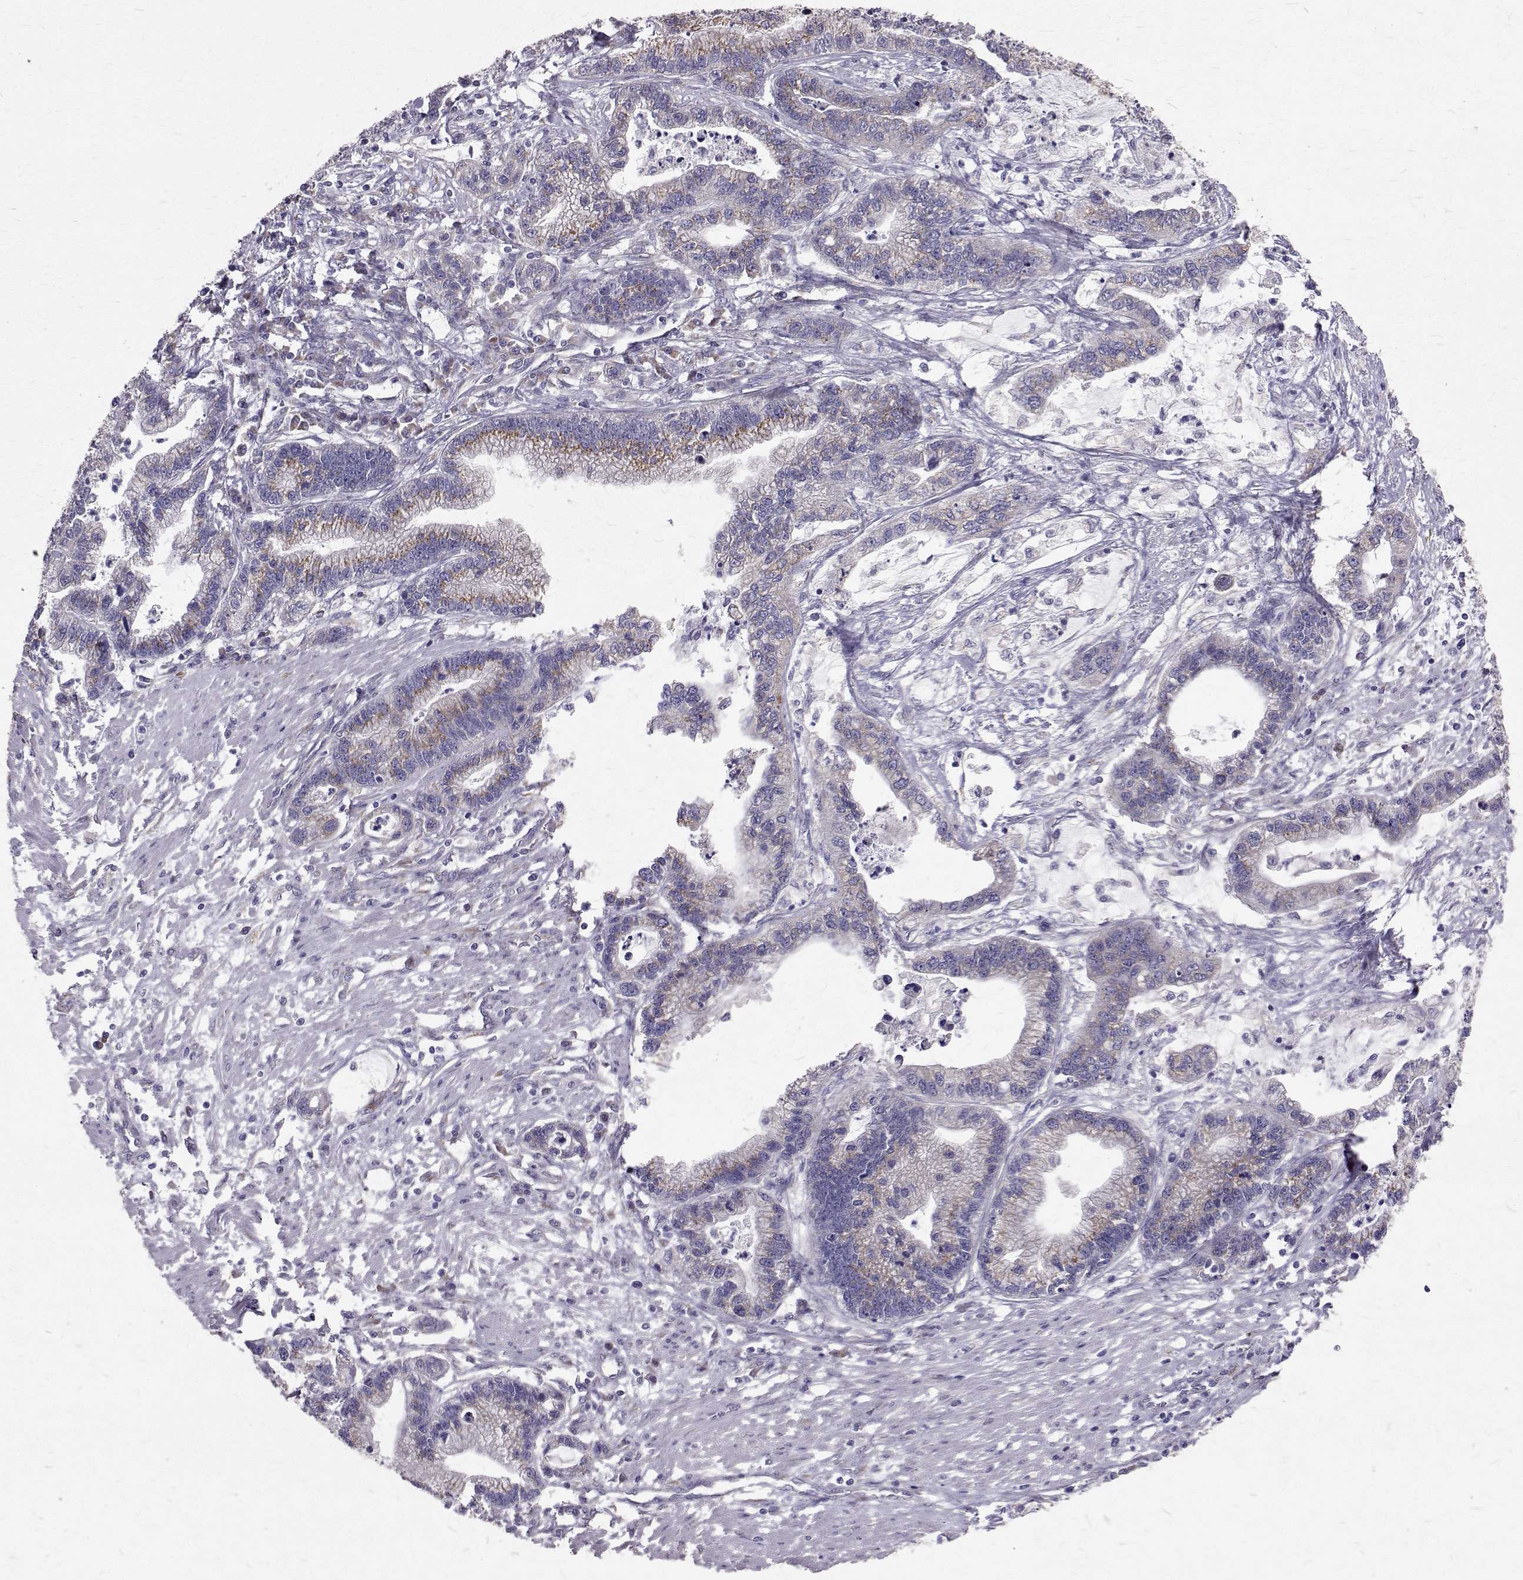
{"staining": {"intensity": "moderate", "quantity": "25%-75%", "location": "cytoplasmic/membranous"}, "tissue": "stomach cancer", "cell_type": "Tumor cells", "image_type": "cancer", "snomed": [{"axis": "morphology", "description": "Adenocarcinoma, NOS"}, {"axis": "topography", "description": "Stomach"}], "caption": "Immunohistochemistry (IHC) micrograph of human stomach adenocarcinoma stained for a protein (brown), which demonstrates medium levels of moderate cytoplasmic/membranous staining in about 25%-75% of tumor cells.", "gene": "ARFGAP1", "patient": {"sex": "male", "age": 83}}